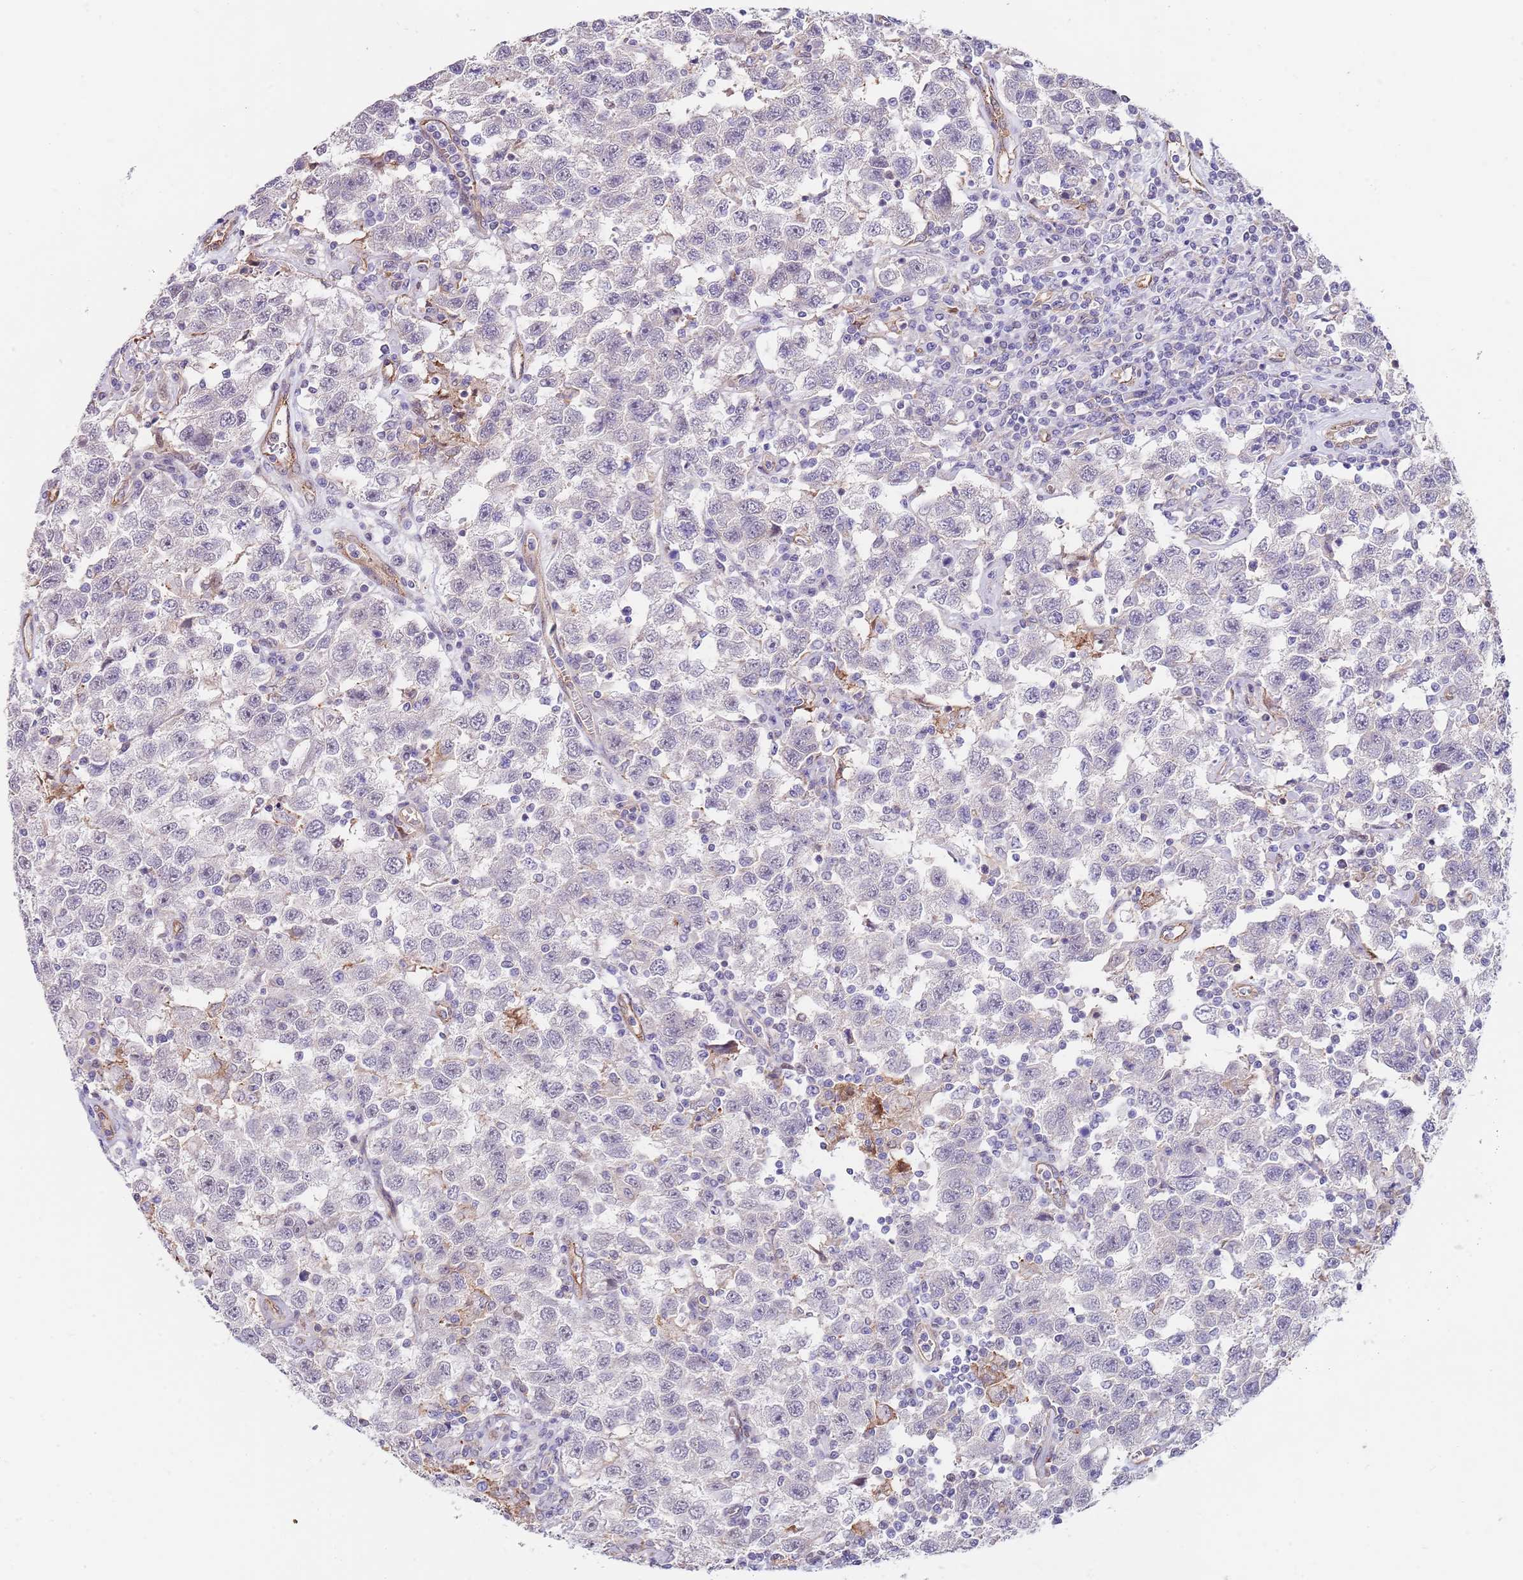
{"staining": {"intensity": "negative", "quantity": "none", "location": "none"}, "tissue": "testis cancer", "cell_type": "Tumor cells", "image_type": "cancer", "snomed": [{"axis": "morphology", "description": "Seminoma, NOS"}, {"axis": "topography", "description": "Testis"}], "caption": "DAB (3,3'-diaminobenzidine) immunohistochemical staining of human seminoma (testis) exhibits no significant positivity in tumor cells.", "gene": "BPNT1", "patient": {"sex": "male", "age": 41}}